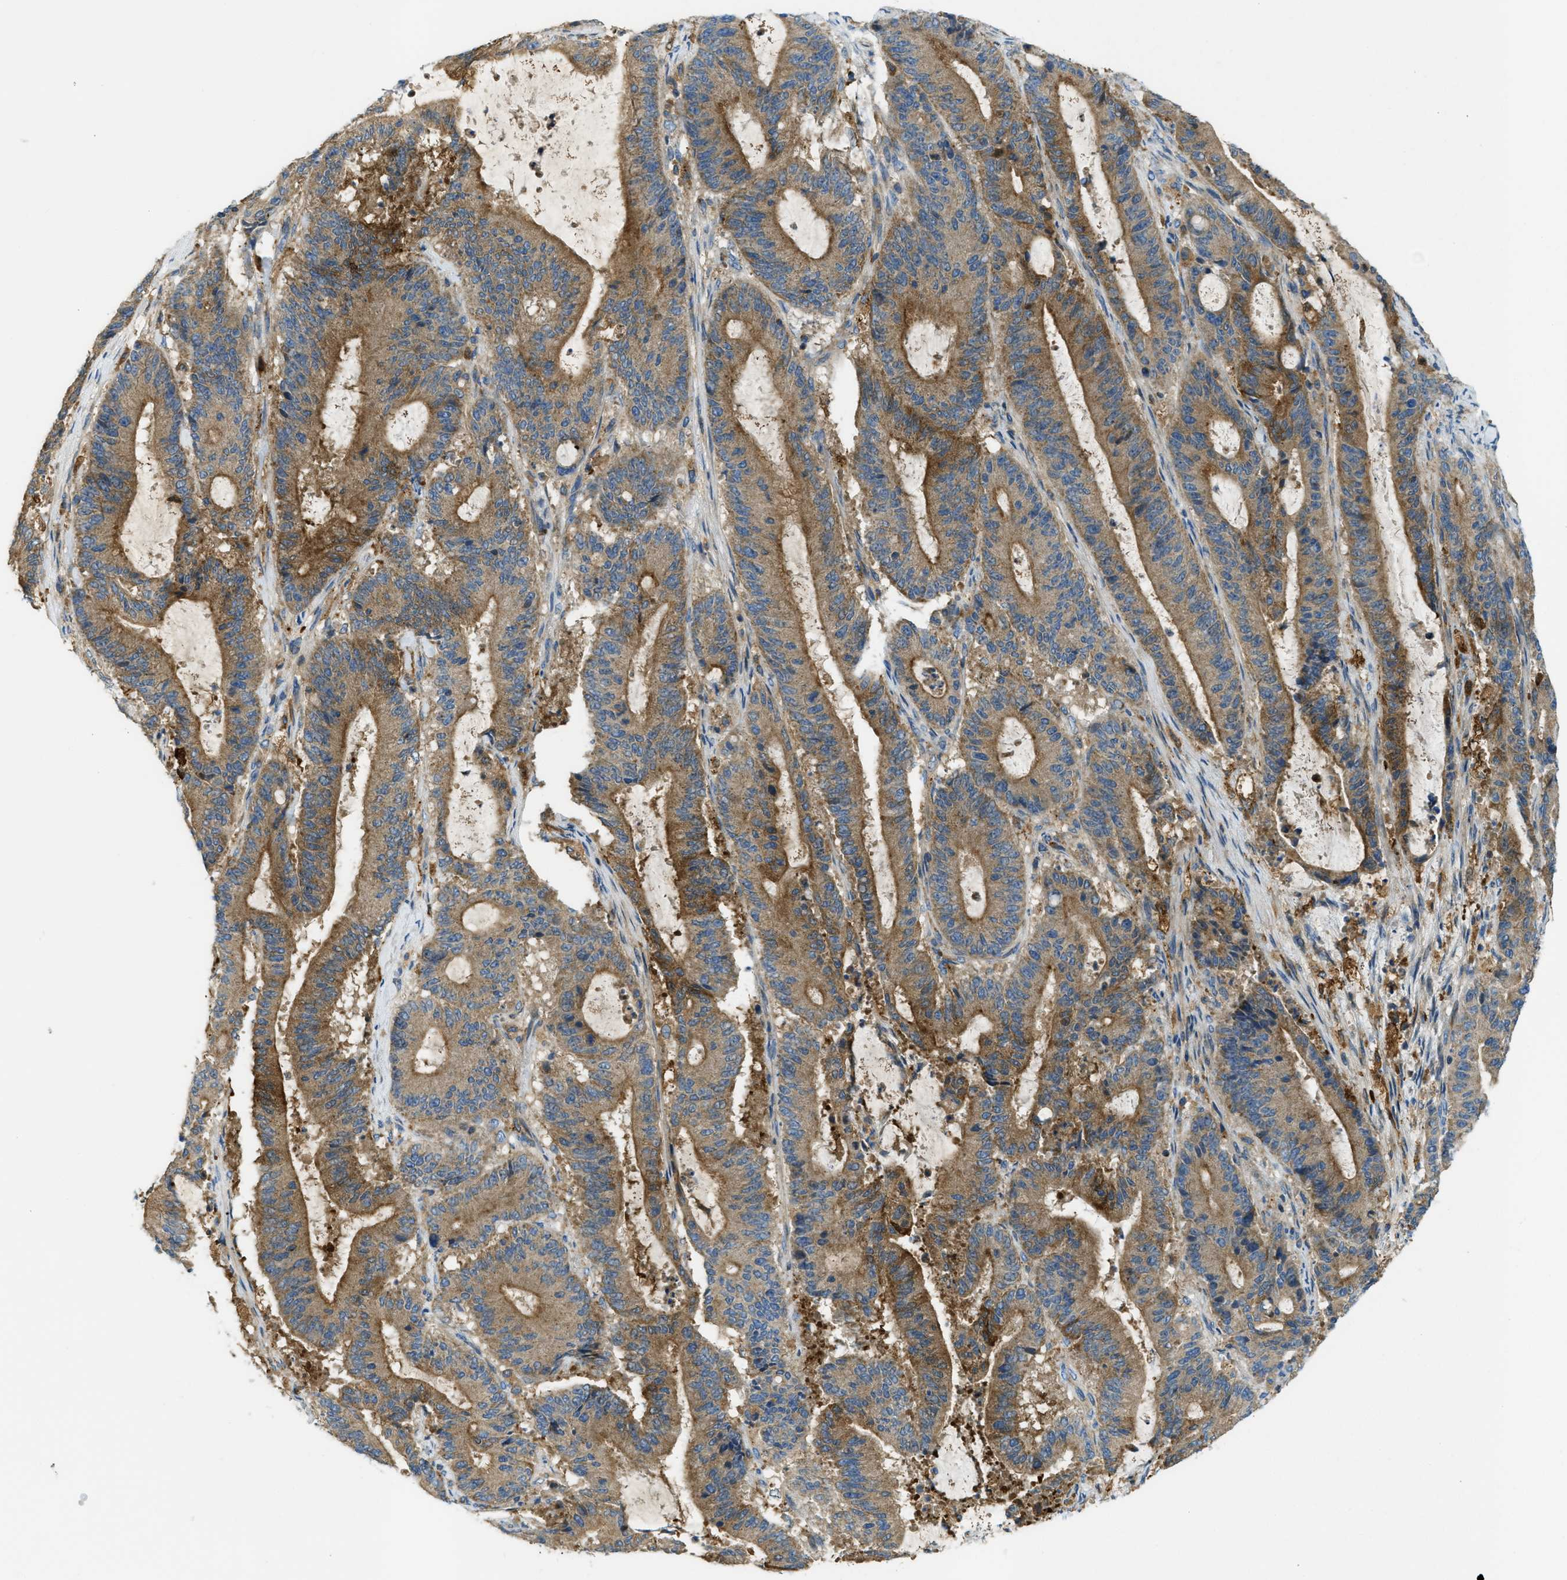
{"staining": {"intensity": "moderate", "quantity": ">75%", "location": "cytoplasmic/membranous"}, "tissue": "liver cancer", "cell_type": "Tumor cells", "image_type": "cancer", "snomed": [{"axis": "morphology", "description": "Cholangiocarcinoma"}, {"axis": "topography", "description": "Liver"}], "caption": "Protein staining displays moderate cytoplasmic/membranous expression in approximately >75% of tumor cells in liver cancer (cholangiocarcinoma). (IHC, brightfield microscopy, high magnification).", "gene": "RFFL", "patient": {"sex": "female", "age": 73}}